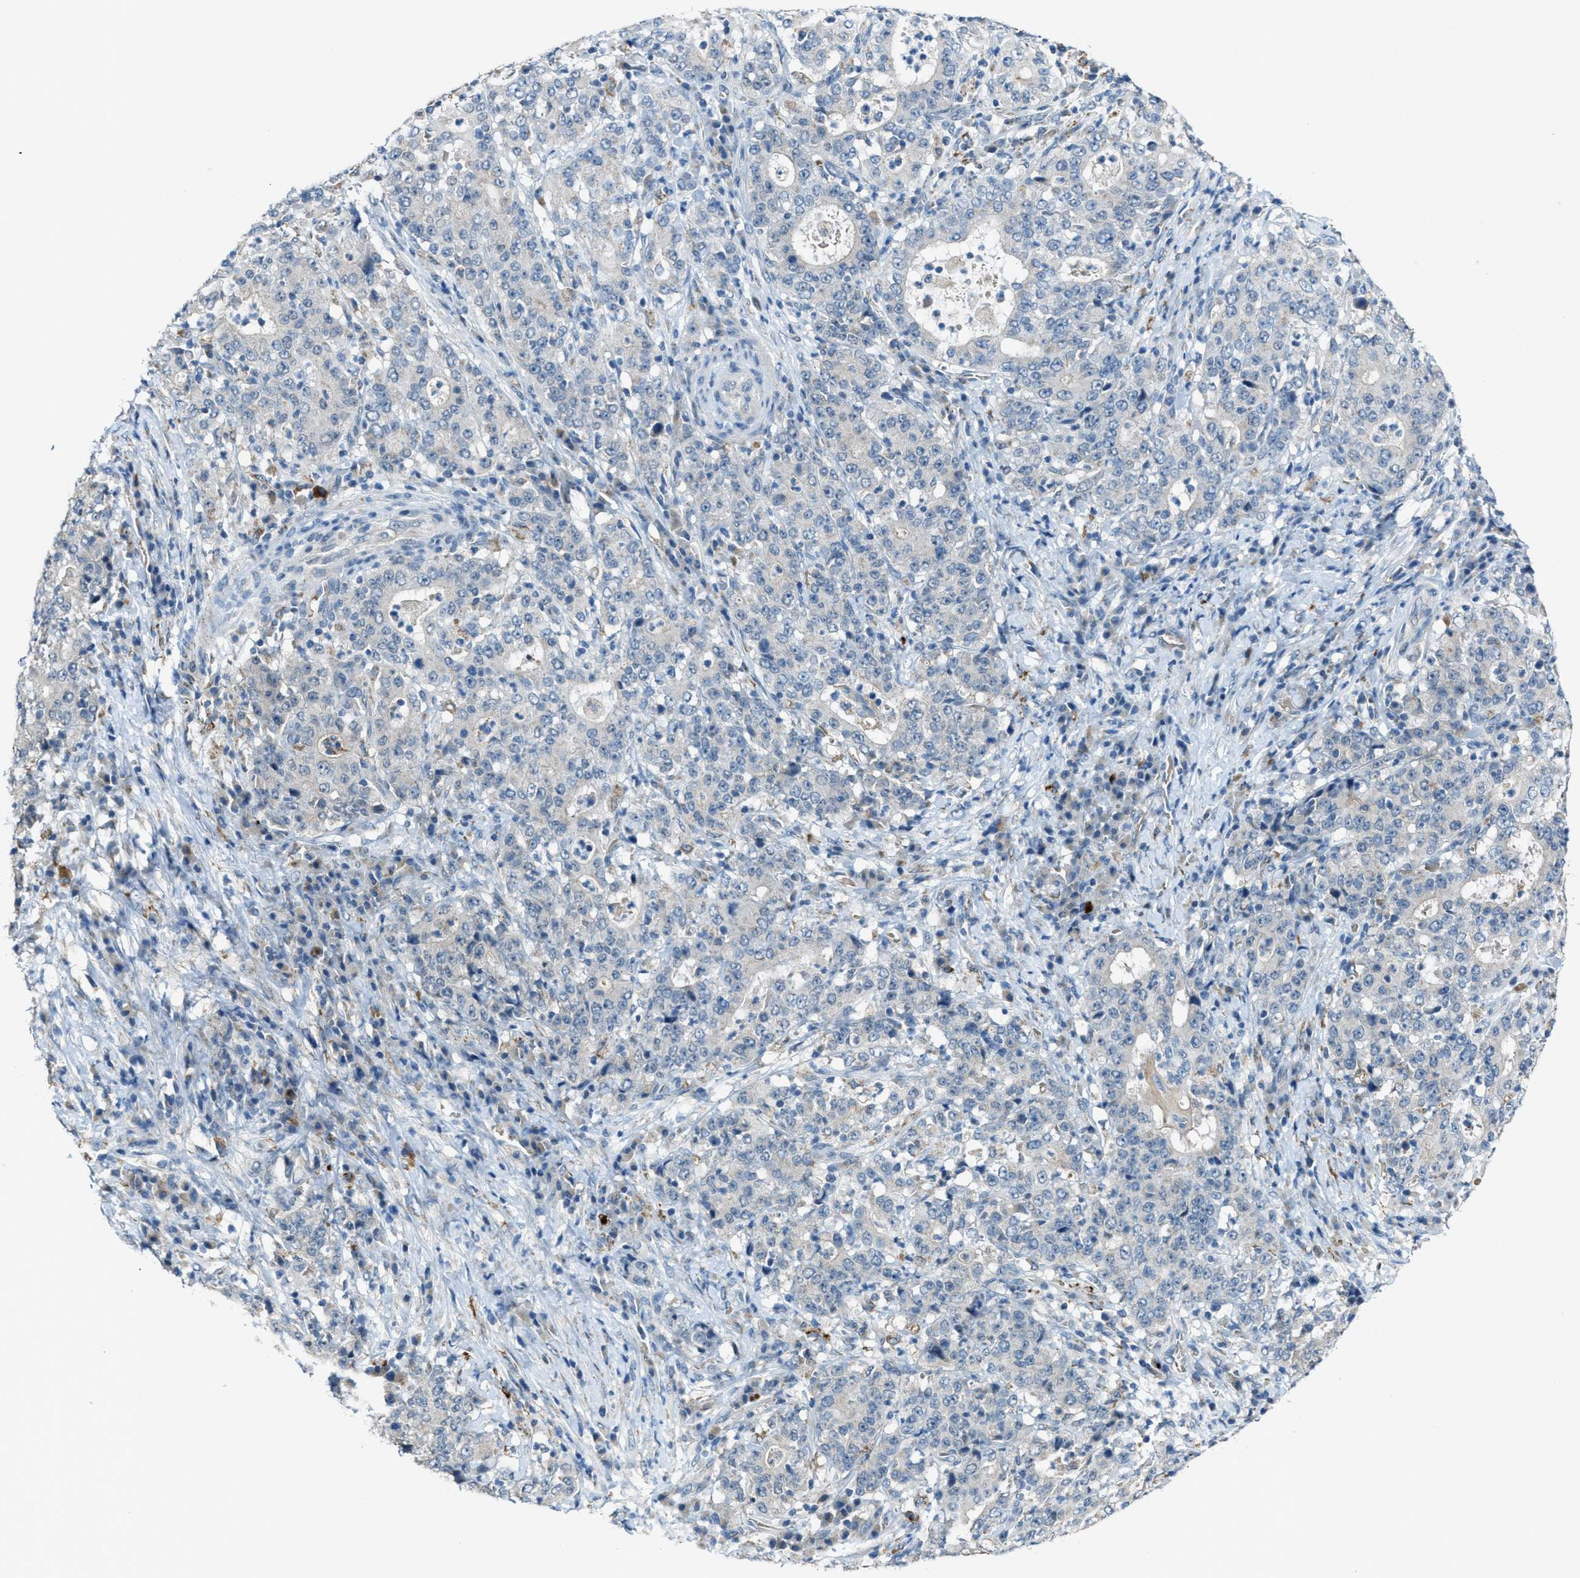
{"staining": {"intensity": "negative", "quantity": "none", "location": "none"}, "tissue": "stomach cancer", "cell_type": "Tumor cells", "image_type": "cancer", "snomed": [{"axis": "morphology", "description": "Normal tissue, NOS"}, {"axis": "morphology", "description": "Adenocarcinoma, NOS"}, {"axis": "topography", "description": "Stomach, upper"}, {"axis": "topography", "description": "Stomach"}], "caption": "Adenocarcinoma (stomach) was stained to show a protein in brown. There is no significant positivity in tumor cells. (IHC, brightfield microscopy, high magnification).", "gene": "CDON", "patient": {"sex": "male", "age": 59}}